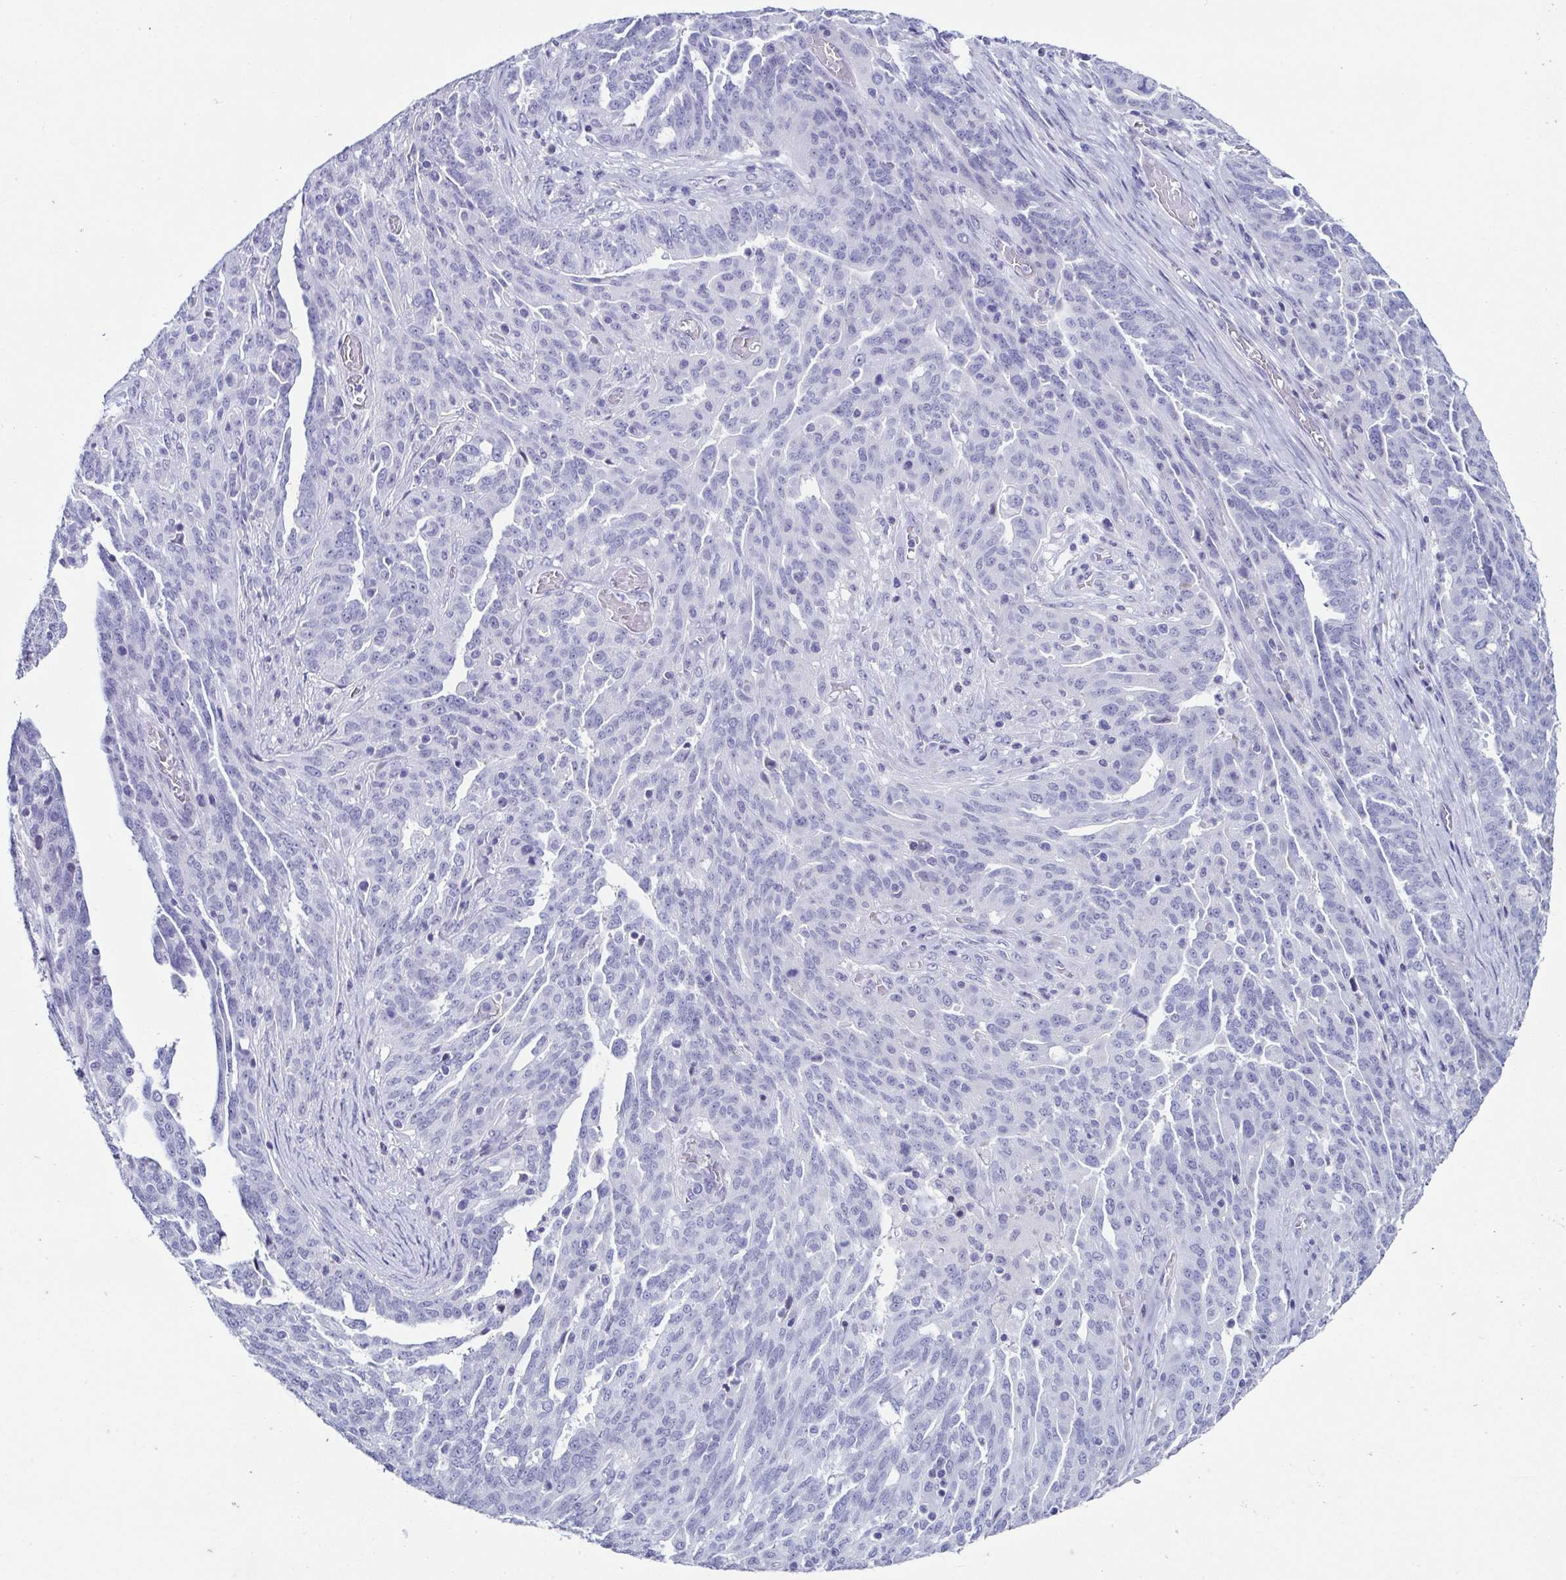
{"staining": {"intensity": "negative", "quantity": "none", "location": "none"}, "tissue": "ovarian cancer", "cell_type": "Tumor cells", "image_type": "cancer", "snomed": [{"axis": "morphology", "description": "Cystadenocarcinoma, serous, NOS"}, {"axis": "topography", "description": "Ovary"}], "caption": "A high-resolution histopathology image shows IHC staining of serous cystadenocarcinoma (ovarian), which demonstrates no significant staining in tumor cells. (DAB (3,3'-diaminobenzidine) IHC, high magnification).", "gene": "TNNT2", "patient": {"sex": "female", "age": 67}}